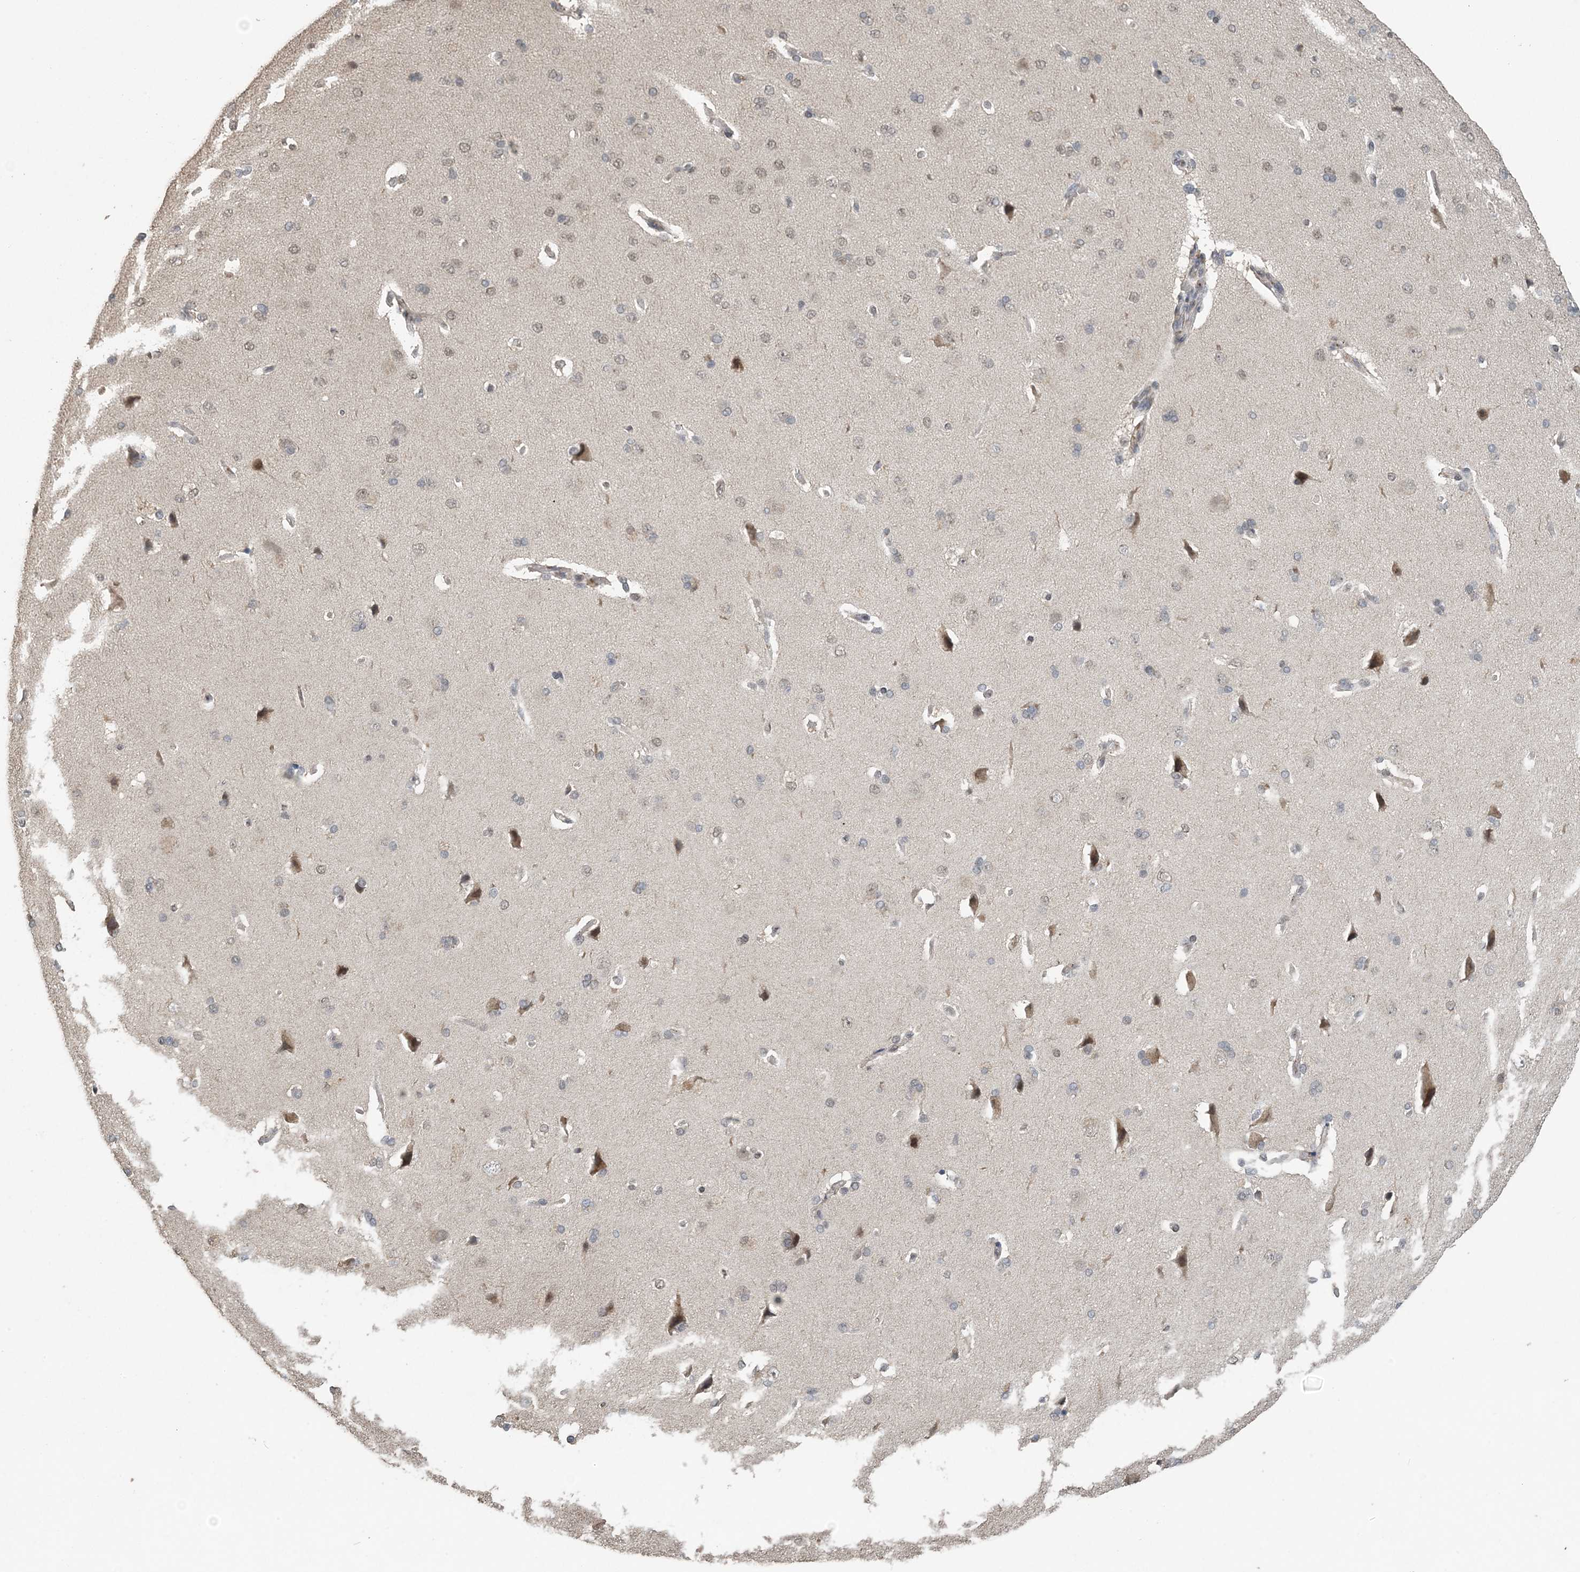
{"staining": {"intensity": "negative", "quantity": "none", "location": "none"}, "tissue": "cerebral cortex", "cell_type": "Endothelial cells", "image_type": "normal", "snomed": [{"axis": "morphology", "description": "Normal tissue, NOS"}, {"axis": "topography", "description": "Cerebral cortex"}], "caption": "An immunohistochemistry (IHC) photomicrograph of benign cerebral cortex is shown. There is no staining in endothelial cells of cerebral cortex. (DAB (3,3'-diaminobenzidine) immunohistochemistry visualized using brightfield microscopy, high magnification).", "gene": "MBD2", "patient": {"sex": "male", "age": 62}}